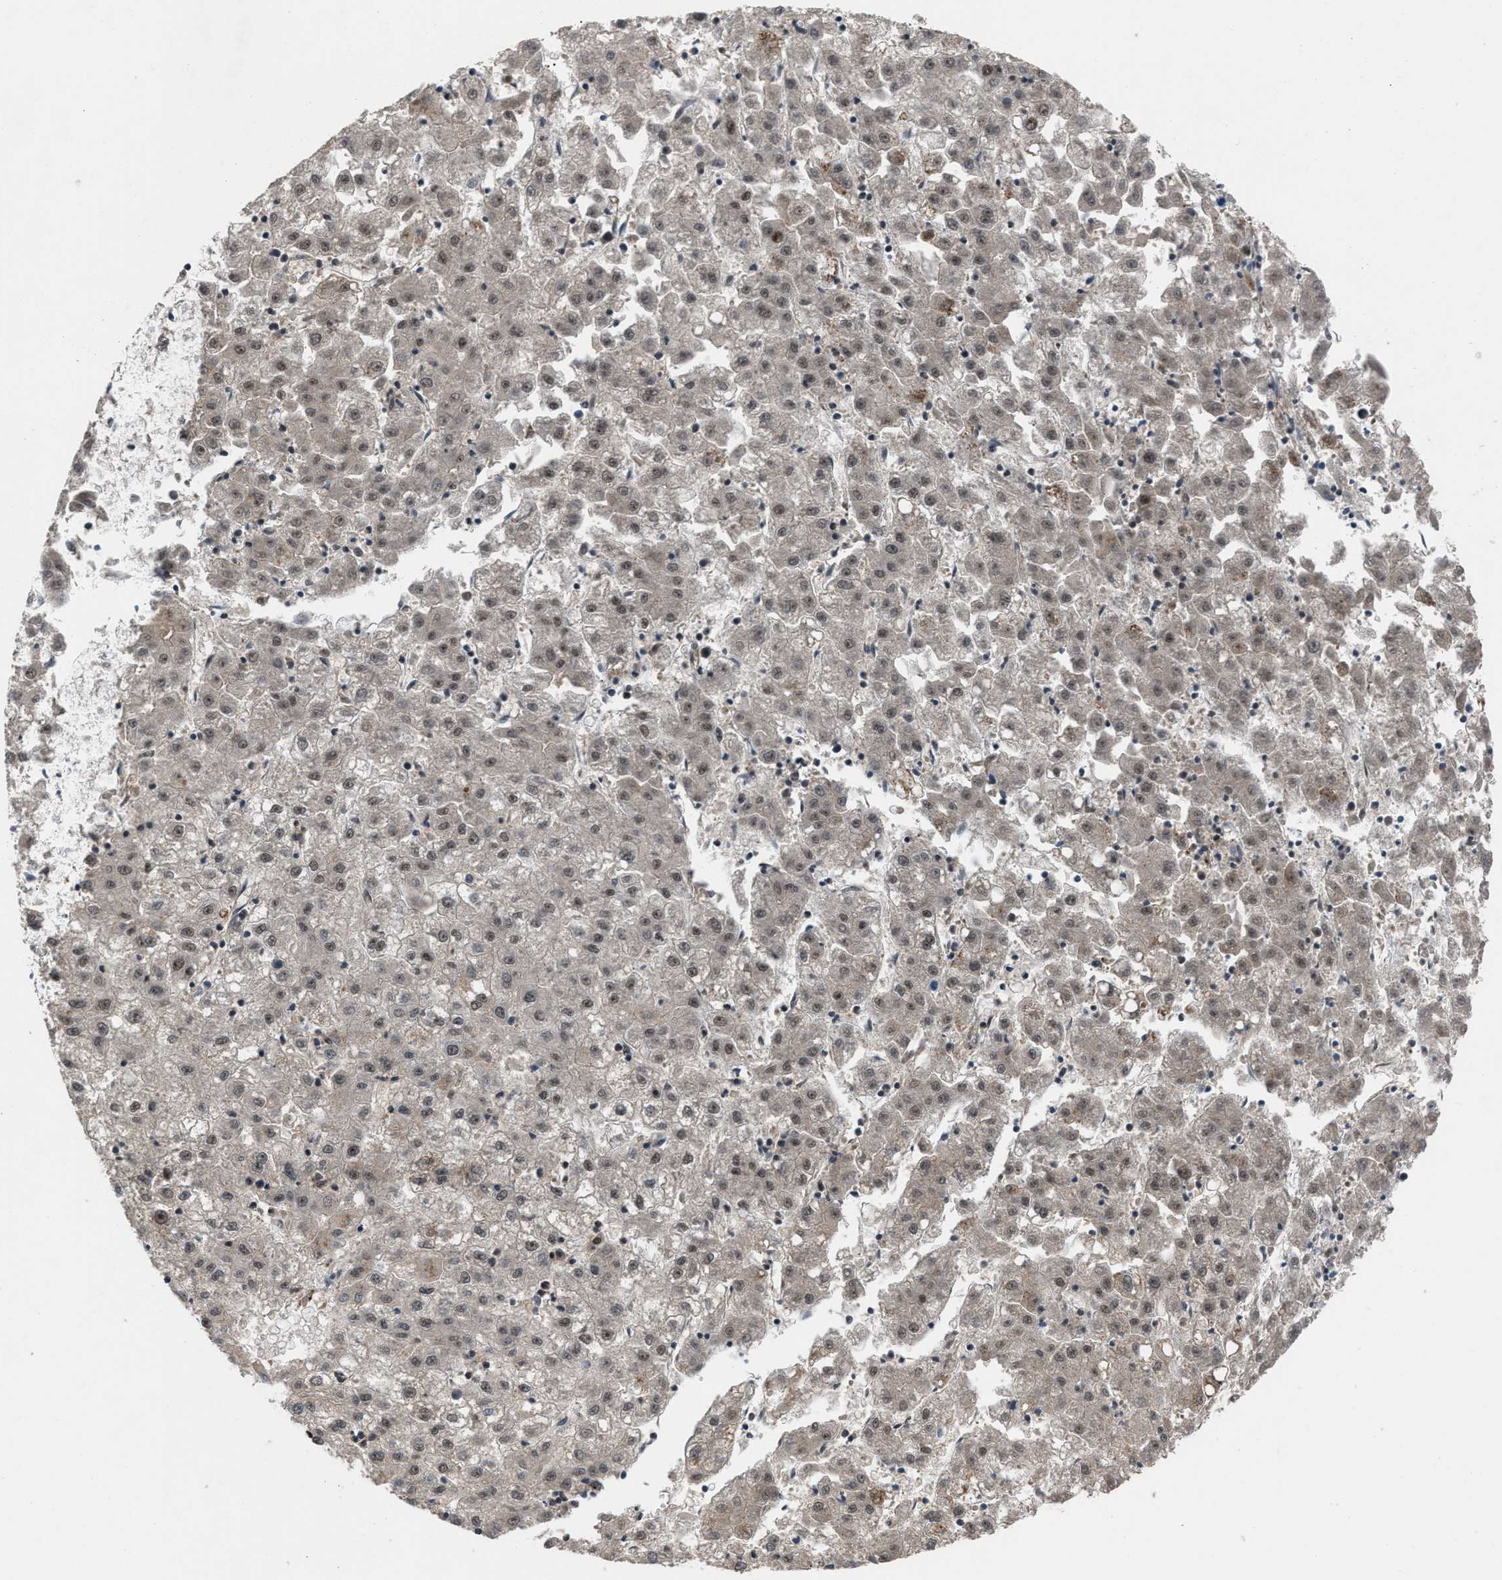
{"staining": {"intensity": "weak", "quantity": "25%-75%", "location": "nuclear"}, "tissue": "liver cancer", "cell_type": "Tumor cells", "image_type": "cancer", "snomed": [{"axis": "morphology", "description": "Carcinoma, Hepatocellular, NOS"}, {"axis": "topography", "description": "Liver"}], "caption": "Immunohistochemical staining of liver hepatocellular carcinoma reveals low levels of weak nuclear positivity in about 25%-75% of tumor cells. Nuclei are stained in blue.", "gene": "PRPF4", "patient": {"sex": "male", "age": 72}}